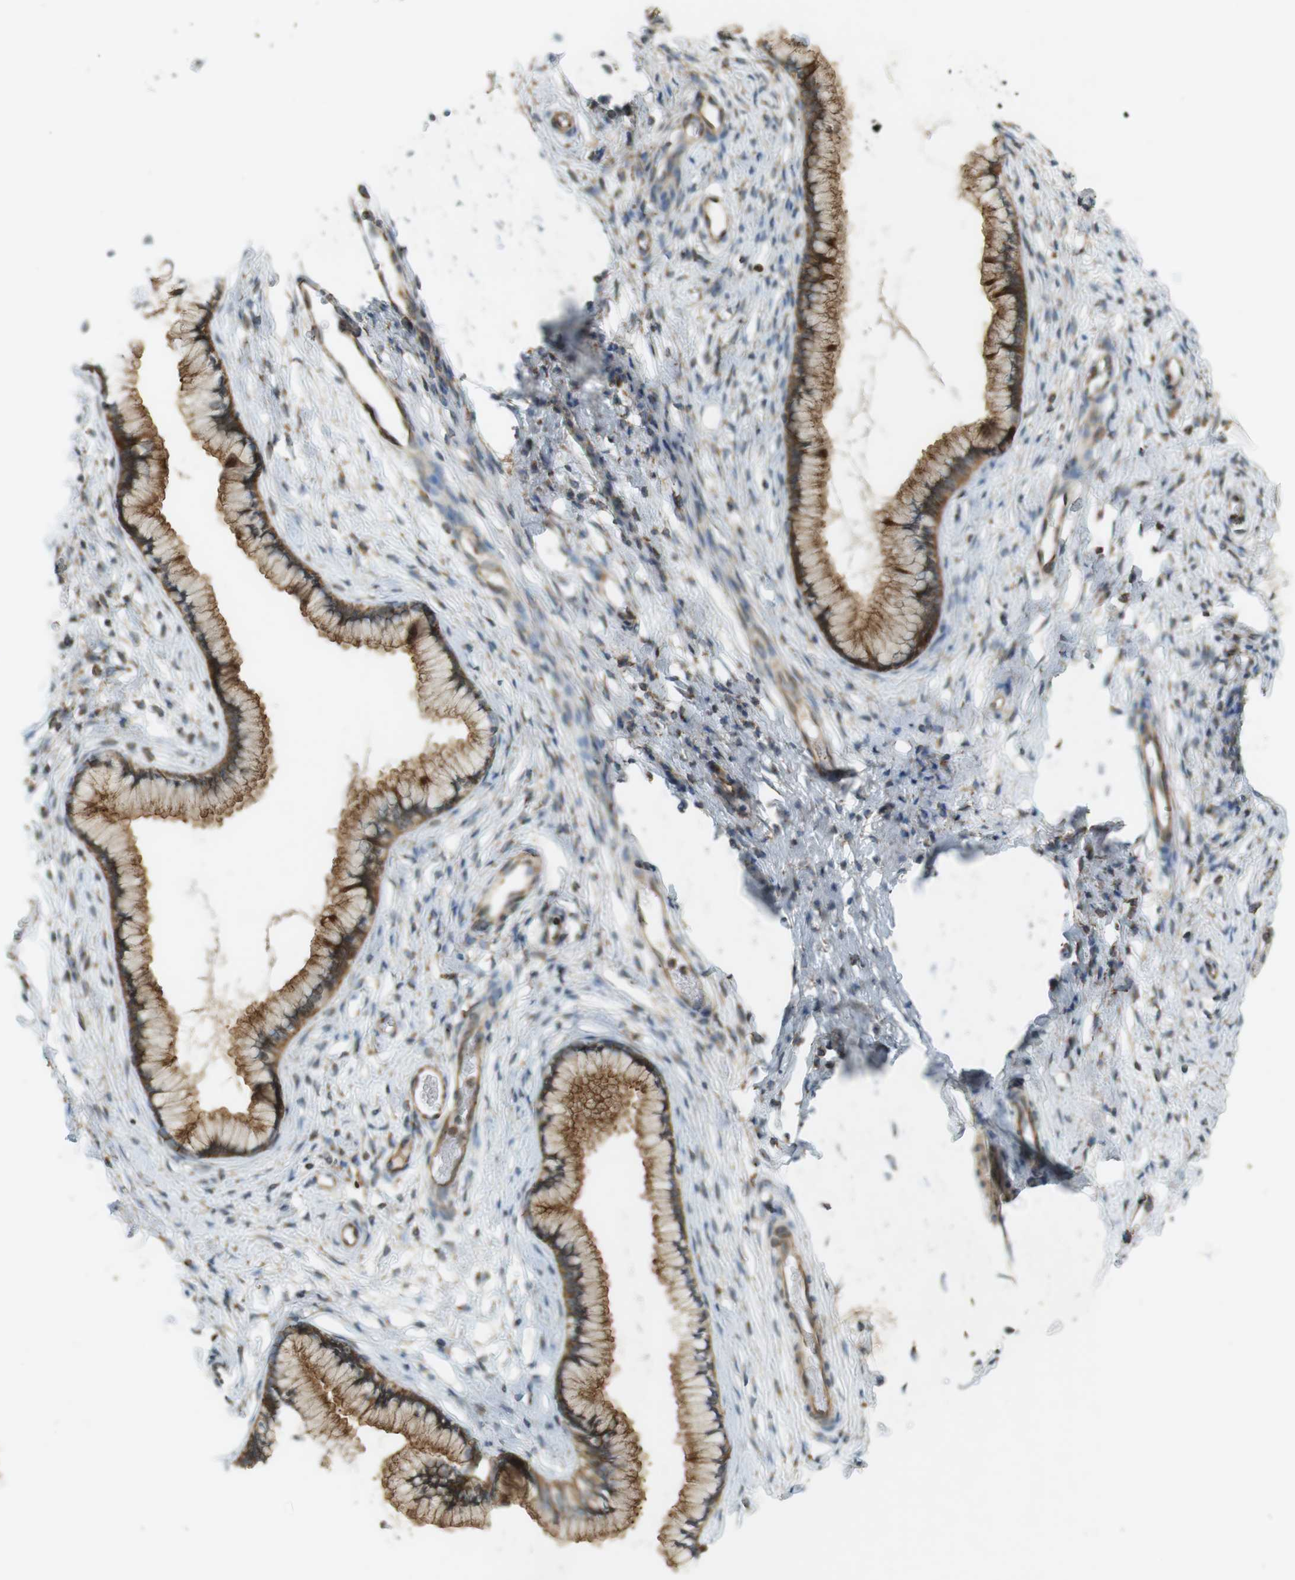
{"staining": {"intensity": "strong", "quantity": ">75%", "location": "cytoplasmic/membranous"}, "tissue": "cervix", "cell_type": "Glandular cells", "image_type": "normal", "snomed": [{"axis": "morphology", "description": "Normal tissue, NOS"}, {"axis": "topography", "description": "Cervix"}], "caption": "A micrograph showing strong cytoplasmic/membranous positivity in about >75% of glandular cells in normal cervix, as visualized by brown immunohistochemical staining.", "gene": "SLC41A1", "patient": {"sex": "female", "age": 65}}